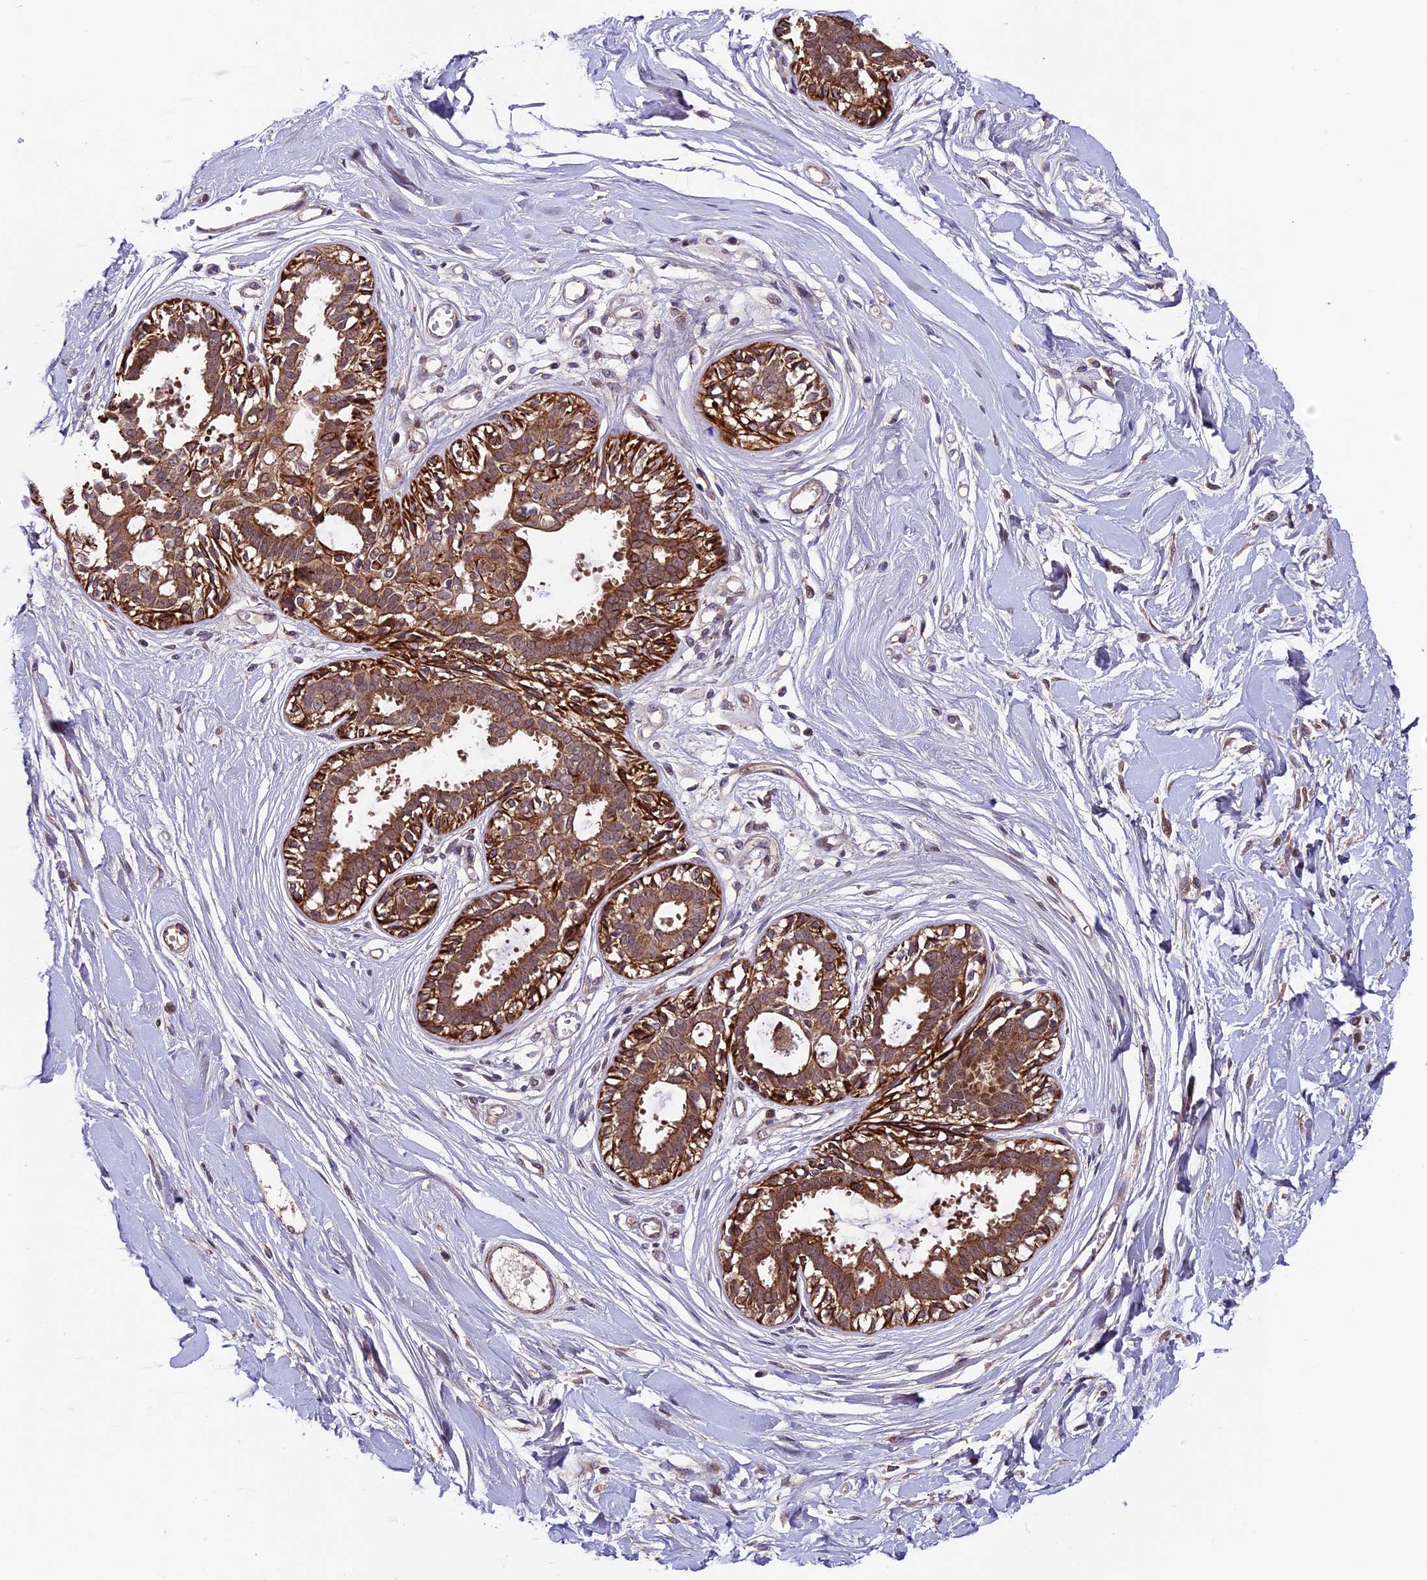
{"staining": {"intensity": "negative", "quantity": "none", "location": "none"}, "tissue": "breast", "cell_type": "Adipocytes", "image_type": "normal", "snomed": [{"axis": "morphology", "description": "Normal tissue, NOS"}, {"axis": "topography", "description": "Breast"}], "caption": "This image is of benign breast stained with immunohistochemistry to label a protein in brown with the nuclei are counter-stained blue. There is no expression in adipocytes. Brightfield microscopy of immunohistochemistry (IHC) stained with DAB (3,3'-diaminobenzidine) (brown) and hematoxylin (blue), captured at high magnification.", "gene": "SIPA1L3", "patient": {"sex": "female", "age": 45}}